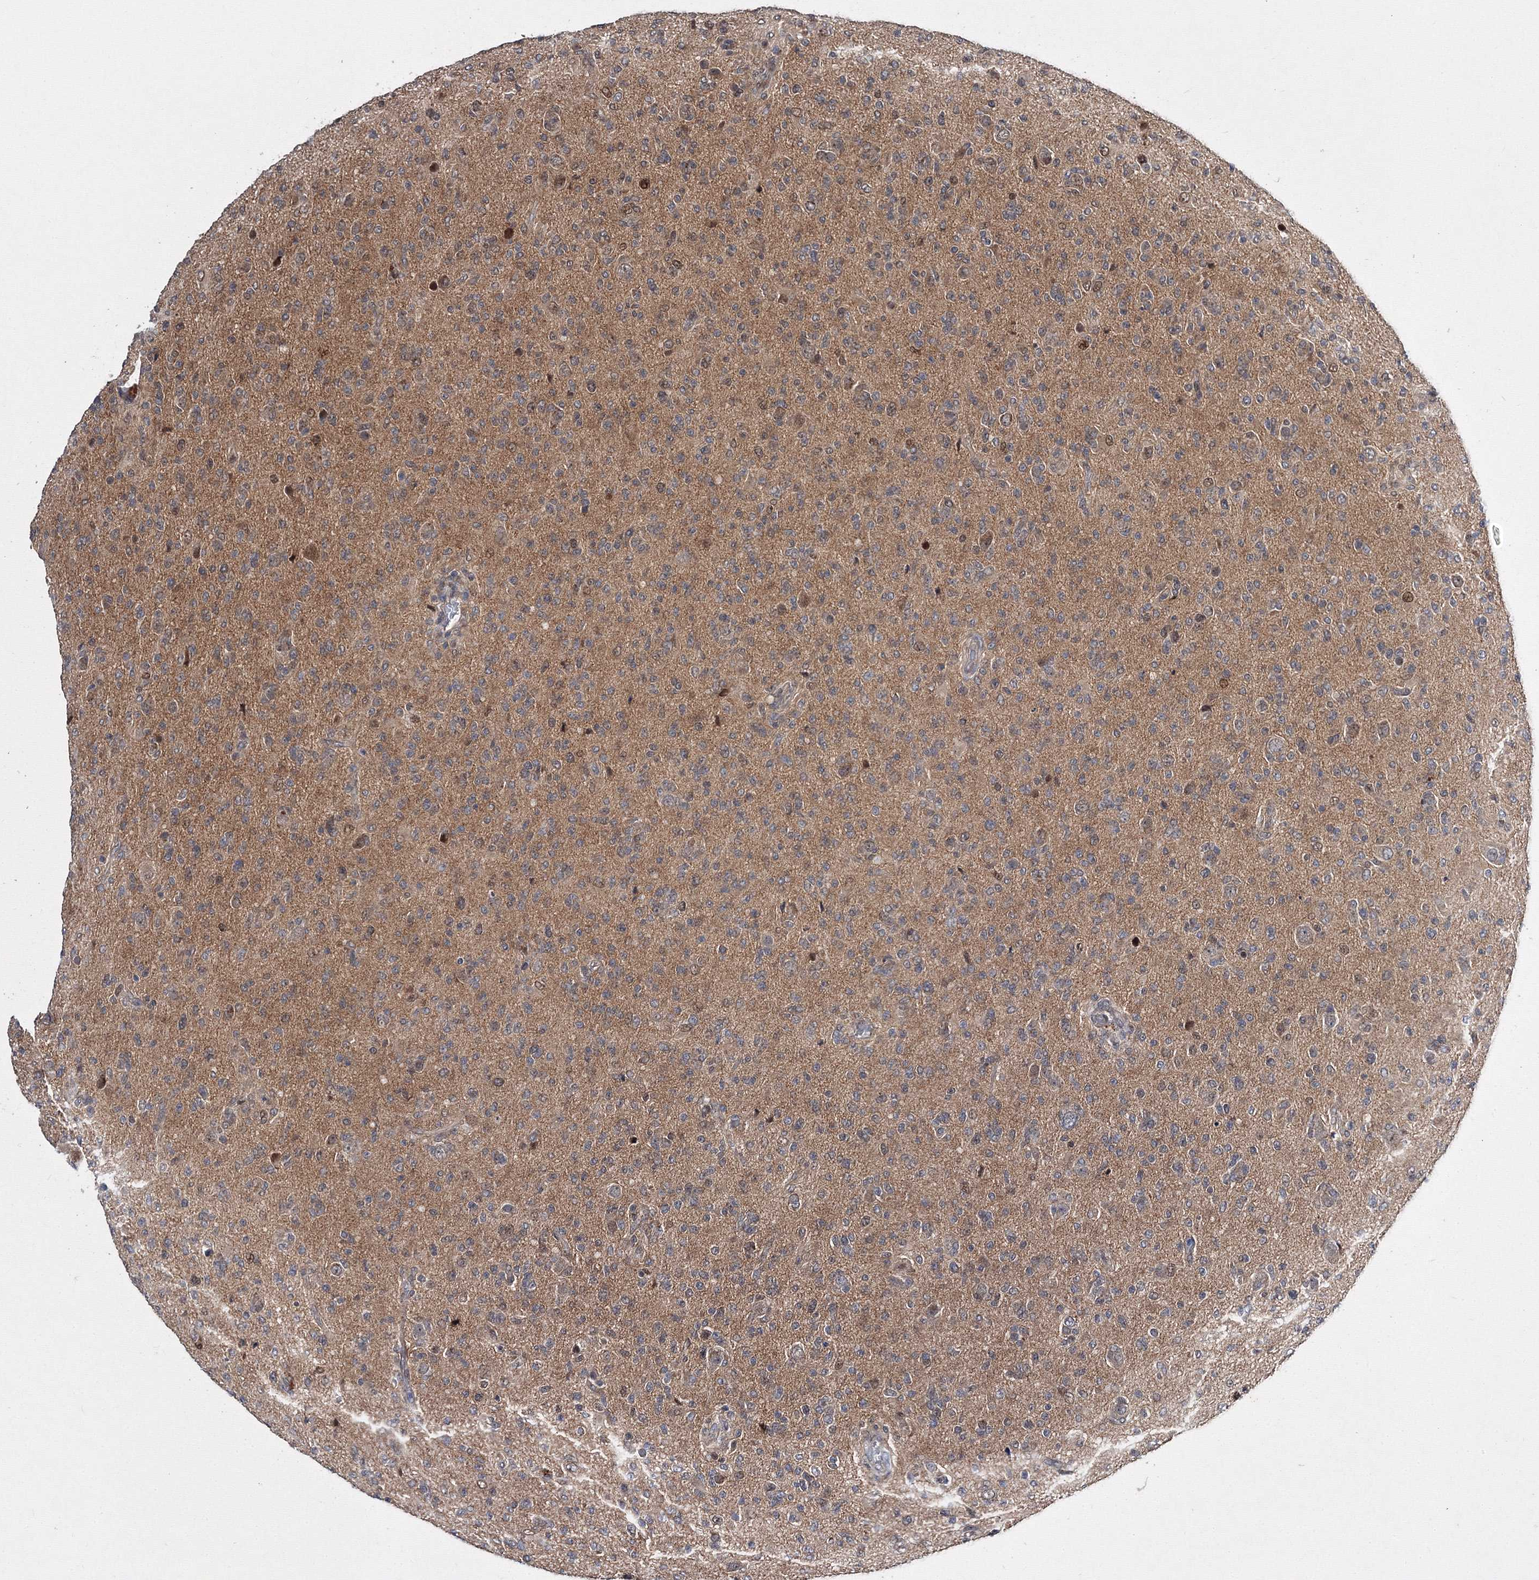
{"staining": {"intensity": "negative", "quantity": "none", "location": "none"}, "tissue": "glioma", "cell_type": "Tumor cells", "image_type": "cancer", "snomed": [{"axis": "morphology", "description": "Glioma, malignant, High grade"}, {"axis": "topography", "description": "Brain"}], "caption": "Image shows no significant protein staining in tumor cells of high-grade glioma (malignant).", "gene": "GPN1", "patient": {"sex": "female", "age": 57}}